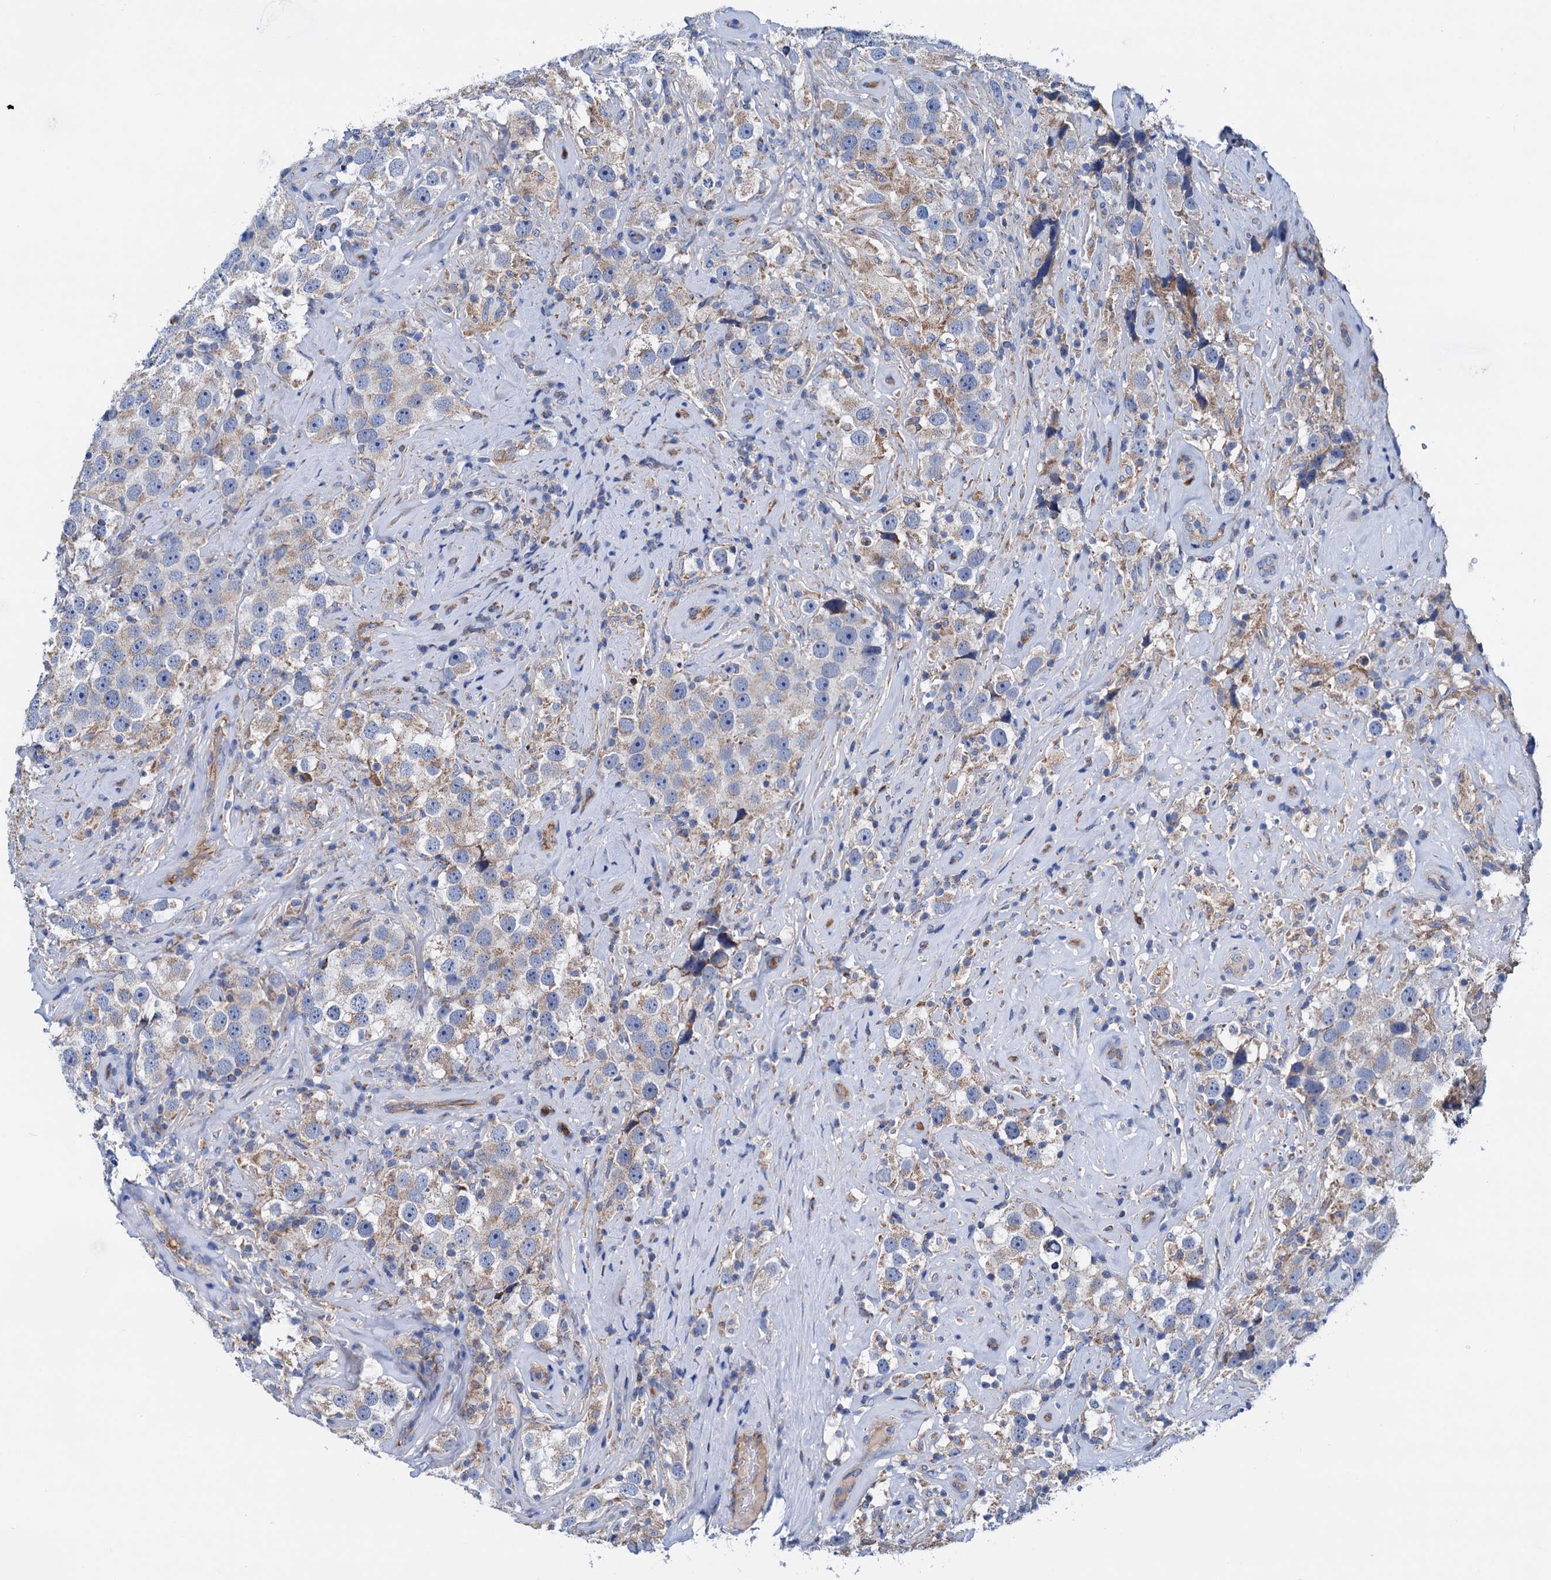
{"staining": {"intensity": "weak", "quantity": "<25%", "location": "cytoplasmic/membranous"}, "tissue": "testis cancer", "cell_type": "Tumor cells", "image_type": "cancer", "snomed": [{"axis": "morphology", "description": "Seminoma, NOS"}, {"axis": "topography", "description": "Testis"}], "caption": "A high-resolution histopathology image shows immunohistochemistry (IHC) staining of testis cancer, which demonstrates no significant staining in tumor cells.", "gene": "RASSF9", "patient": {"sex": "male", "age": 49}}